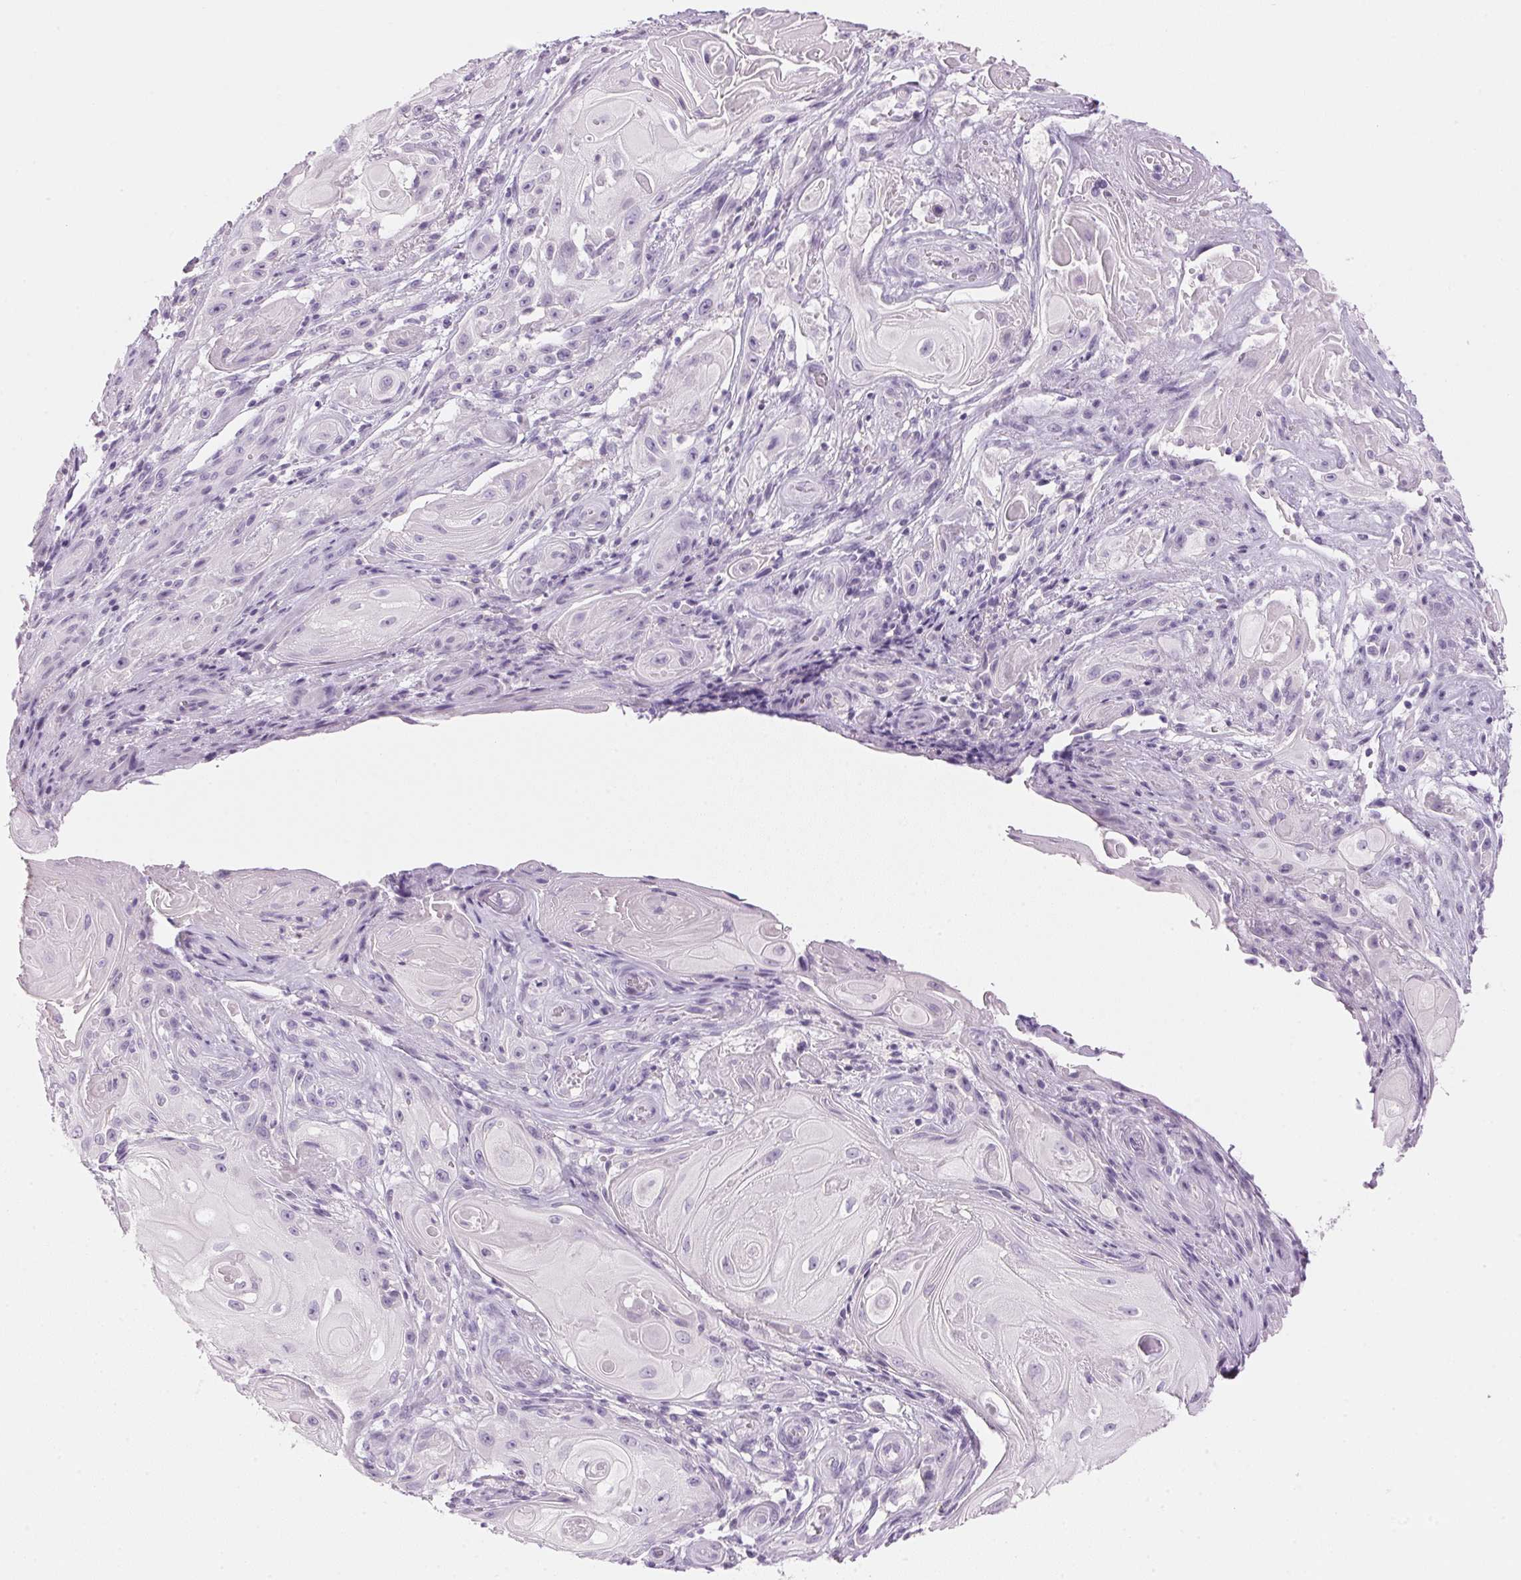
{"staining": {"intensity": "negative", "quantity": "none", "location": "none"}, "tissue": "skin cancer", "cell_type": "Tumor cells", "image_type": "cancer", "snomed": [{"axis": "morphology", "description": "Squamous cell carcinoma, NOS"}, {"axis": "topography", "description": "Skin"}], "caption": "The IHC image has no significant staining in tumor cells of squamous cell carcinoma (skin) tissue.", "gene": "IGFBP1", "patient": {"sex": "male", "age": 62}}